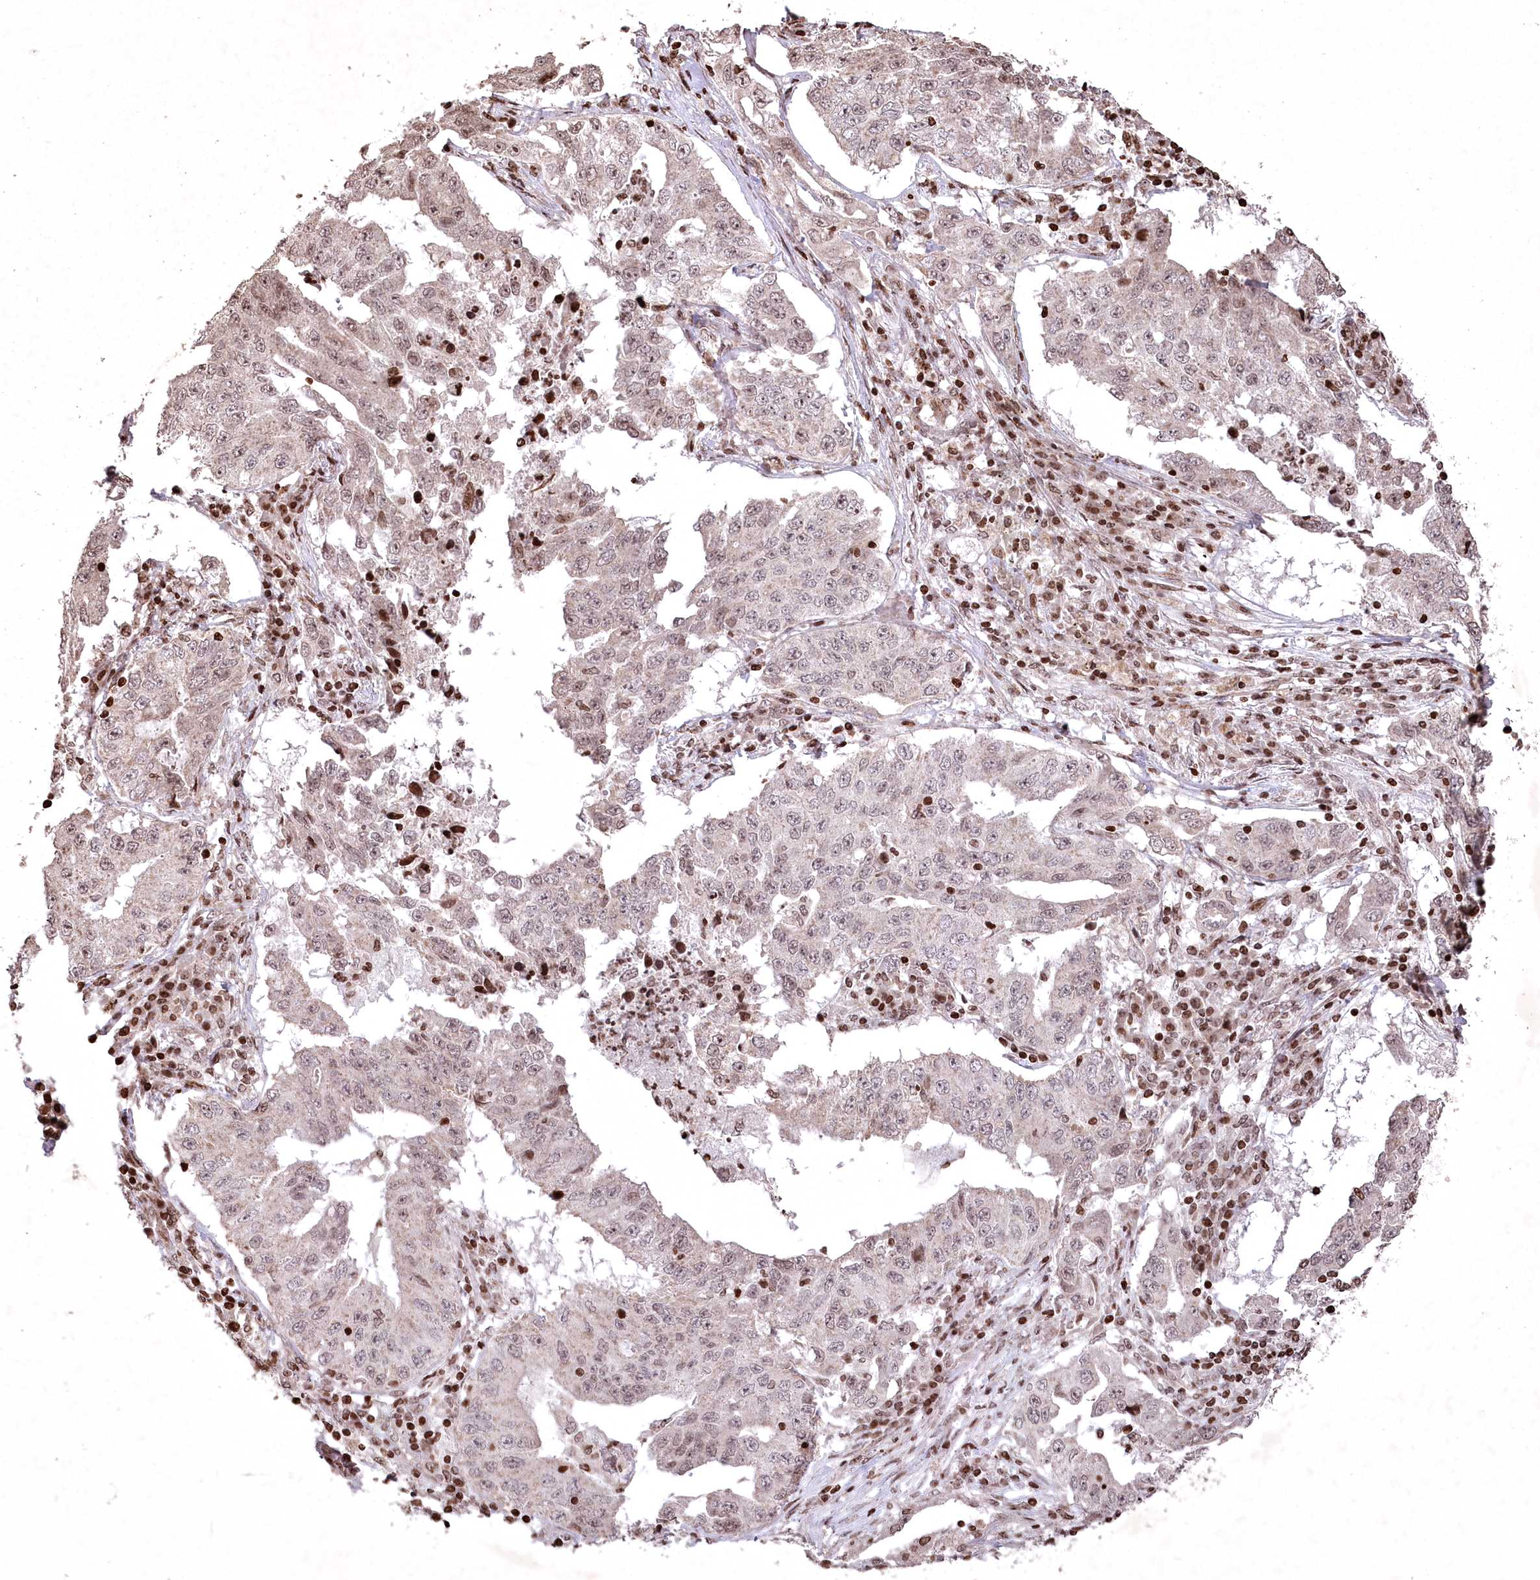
{"staining": {"intensity": "weak", "quantity": "25%-75%", "location": "nuclear"}, "tissue": "lung cancer", "cell_type": "Tumor cells", "image_type": "cancer", "snomed": [{"axis": "morphology", "description": "Adenocarcinoma, NOS"}, {"axis": "topography", "description": "Lung"}], "caption": "IHC photomicrograph of lung cancer (adenocarcinoma) stained for a protein (brown), which shows low levels of weak nuclear staining in about 25%-75% of tumor cells.", "gene": "CCSER2", "patient": {"sex": "female", "age": 51}}